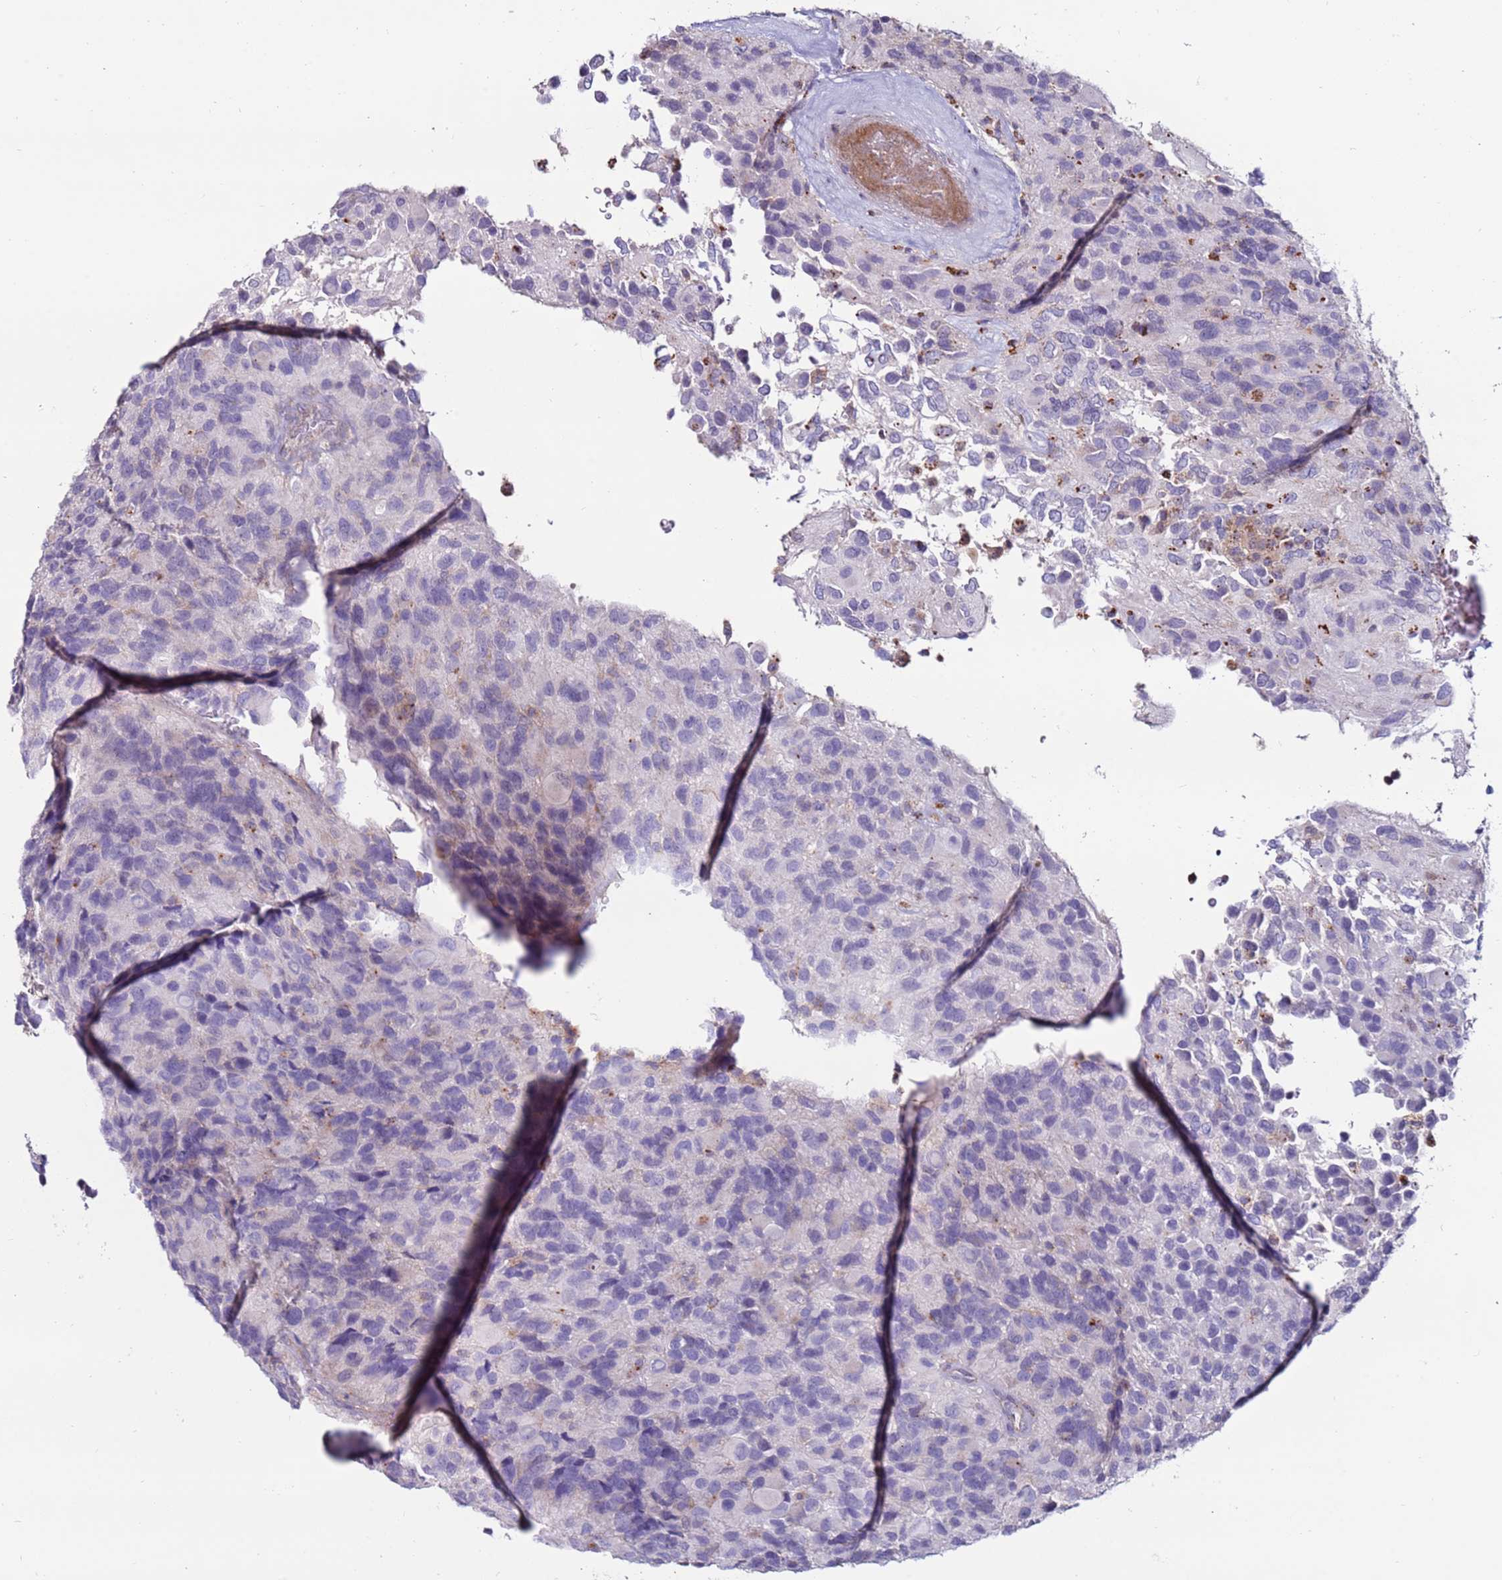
{"staining": {"intensity": "negative", "quantity": "none", "location": "none"}, "tissue": "glioma", "cell_type": "Tumor cells", "image_type": "cancer", "snomed": [{"axis": "morphology", "description": "Glioma, malignant, High grade"}, {"axis": "topography", "description": "Brain"}], "caption": "Human glioma stained for a protein using immunohistochemistry (IHC) shows no positivity in tumor cells.", "gene": "CLEC4M", "patient": {"sex": "male", "age": 77}}